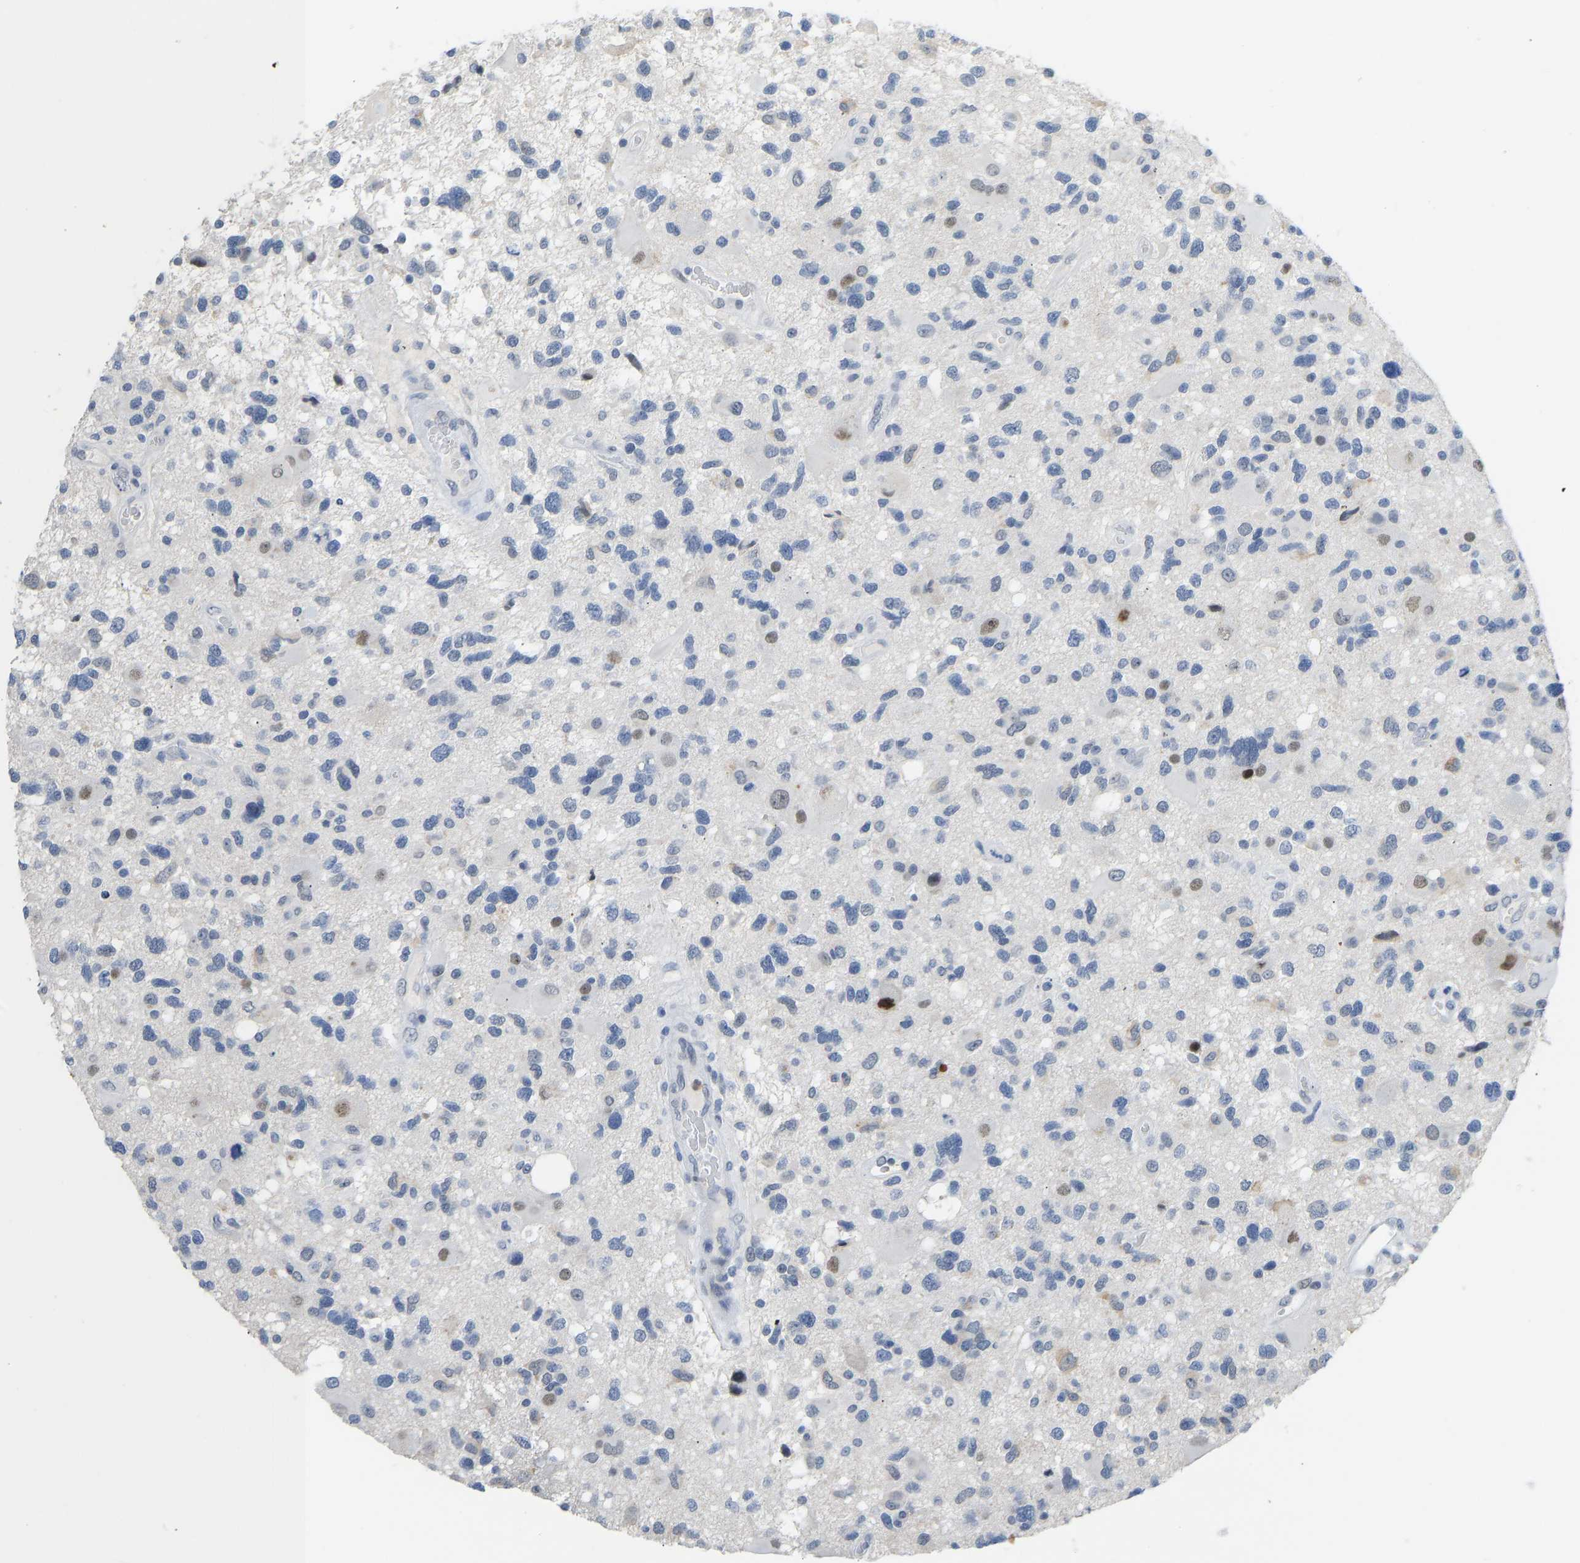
{"staining": {"intensity": "negative", "quantity": "none", "location": "none"}, "tissue": "glioma", "cell_type": "Tumor cells", "image_type": "cancer", "snomed": [{"axis": "morphology", "description": "Glioma, malignant, High grade"}, {"axis": "topography", "description": "Brain"}], "caption": "Human high-grade glioma (malignant) stained for a protein using IHC reveals no expression in tumor cells.", "gene": "TXNDC2", "patient": {"sex": "male", "age": 33}}